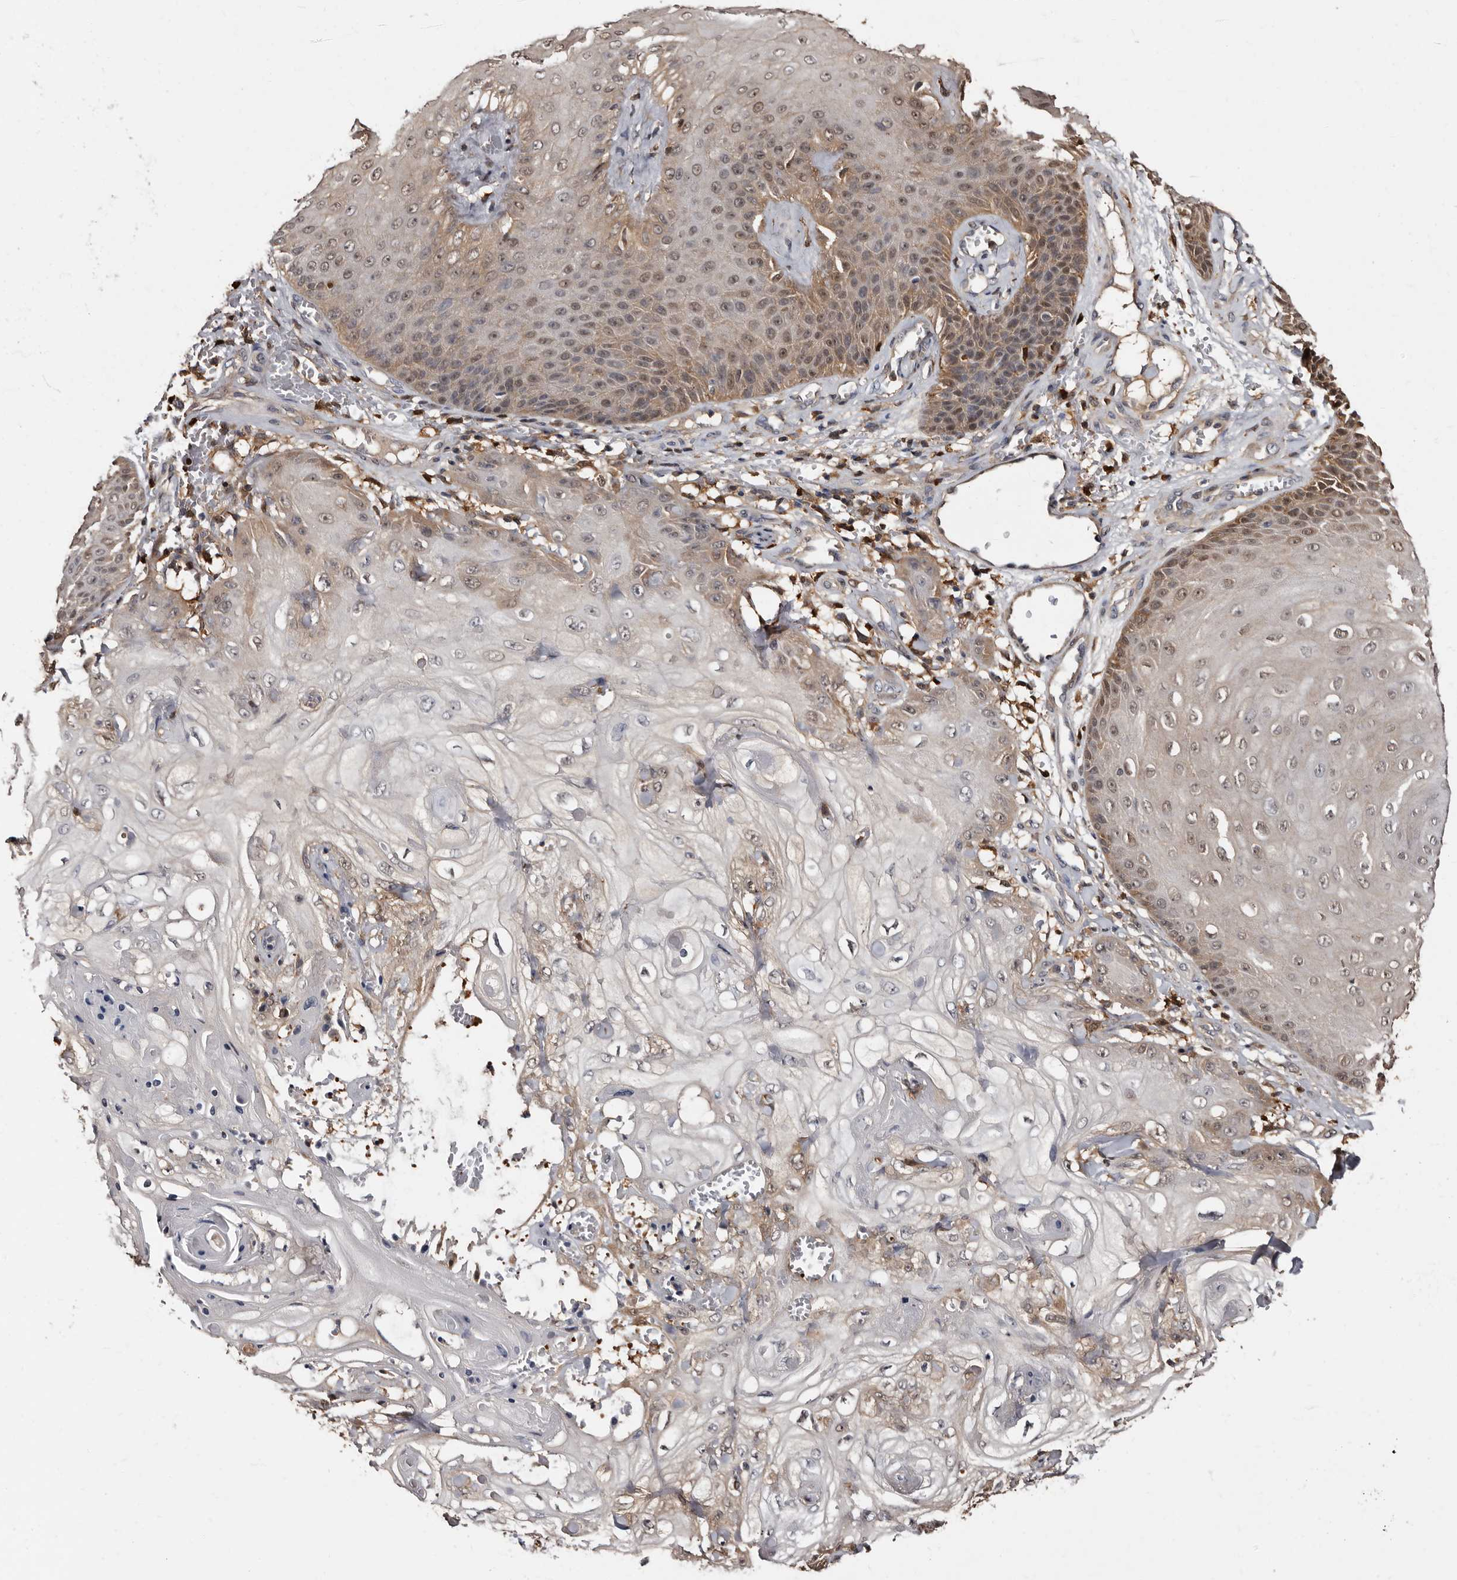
{"staining": {"intensity": "weak", "quantity": "25%-75%", "location": "cytoplasmic/membranous,nuclear"}, "tissue": "skin cancer", "cell_type": "Tumor cells", "image_type": "cancer", "snomed": [{"axis": "morphology", "description": "Squamous cell carcinoma, NOS"}, {"axis": "topography", "description": "Skin"}], "caption": "Skin cancer (squamous cell carcinoma) stained with DAB (3,3'-diaminobenzidine) immunohistochemistry exhibits low levels of weak cytoplasmic/membranous and nuclear expression in about 25%-75% of tumor cells. The protein is shown in brown color, while the nuclei are stained blue.", "gene": "DNPH1", "patient": {"sex": "male", "age": 74}}